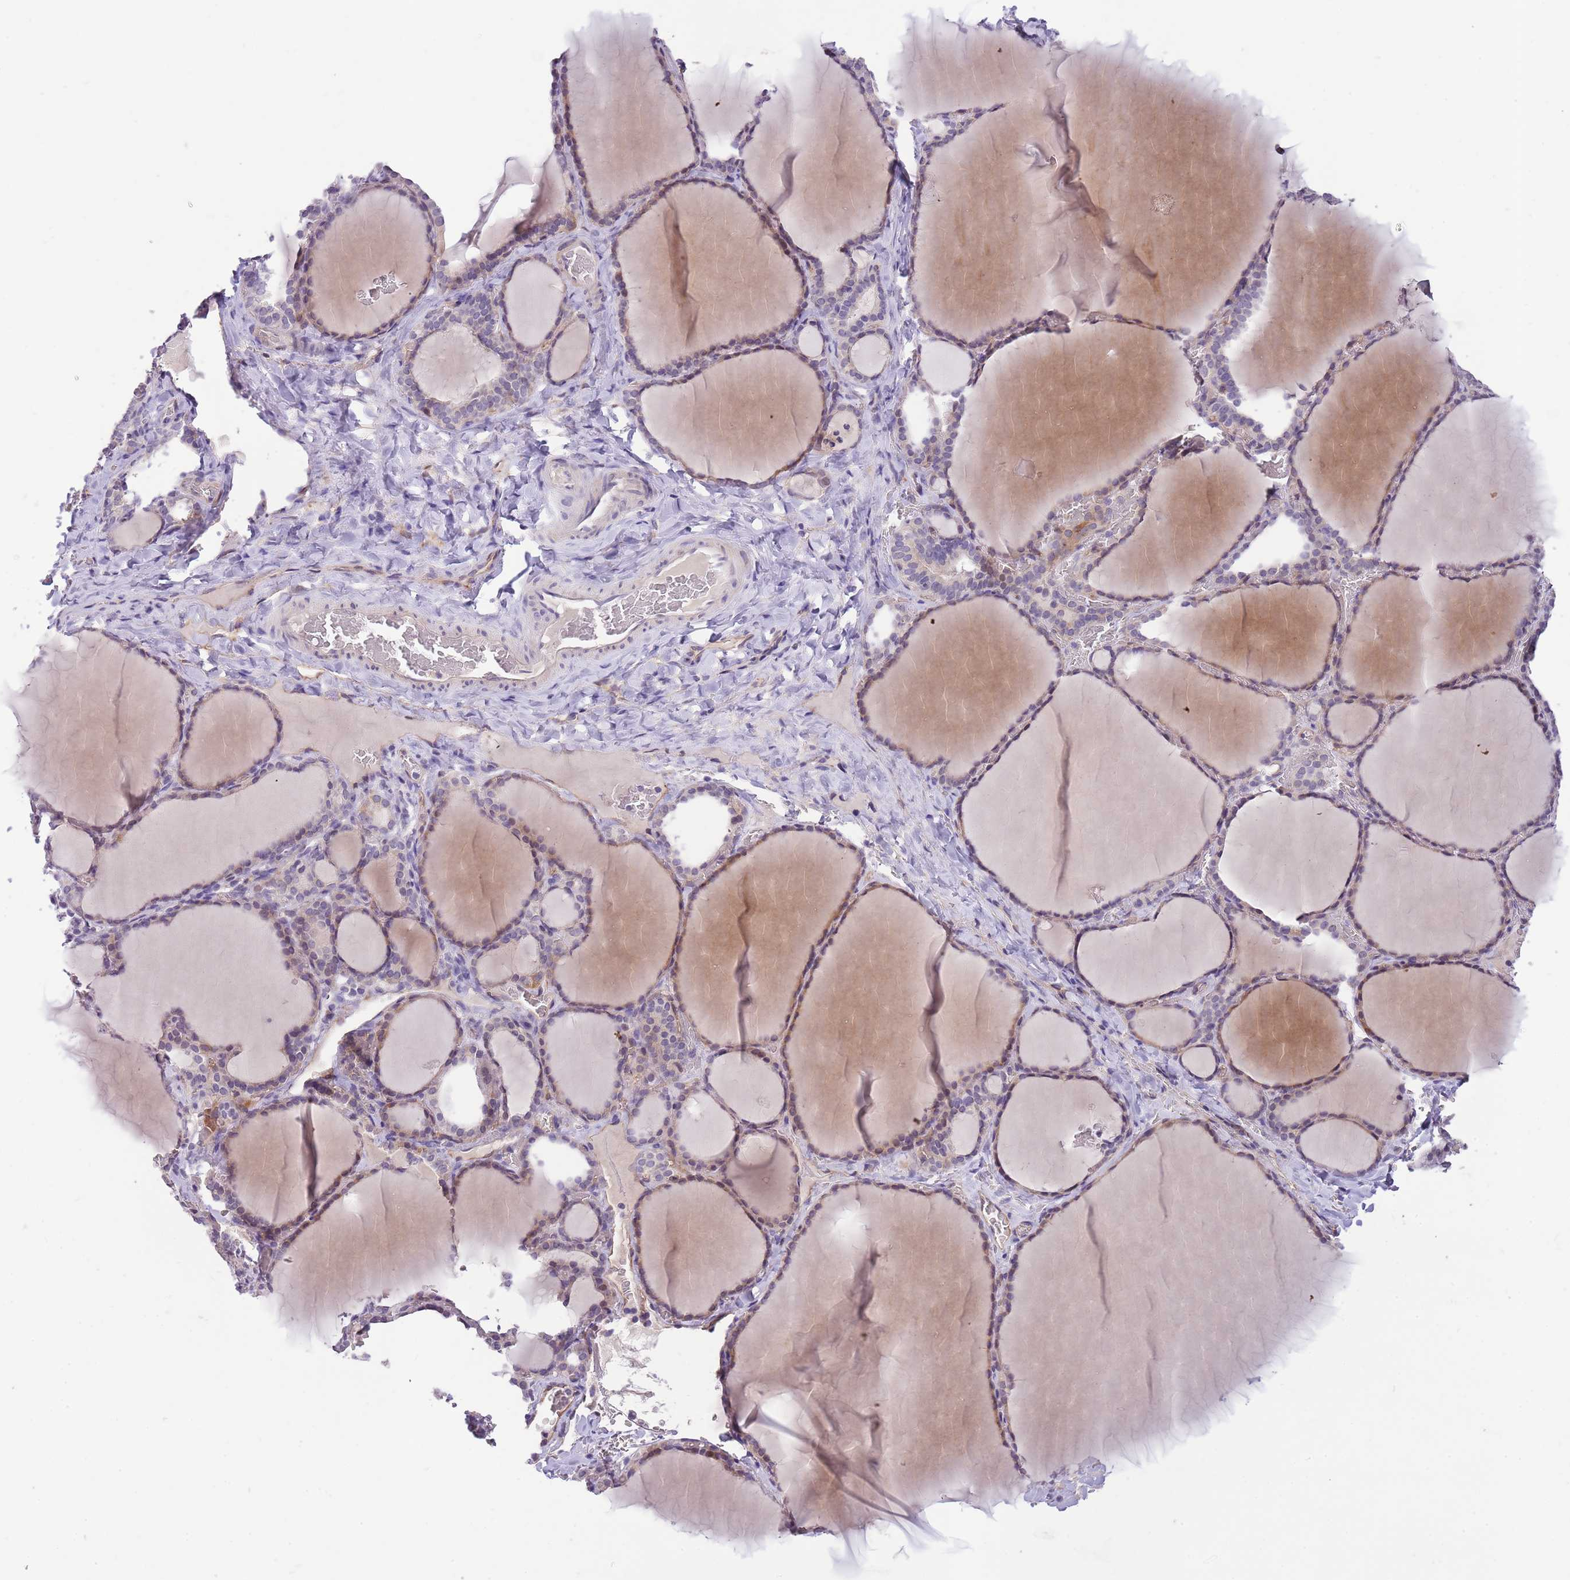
{"staining": {"intensity": "weak", "quantity": "25%-75%", "location": "cytoplasmic/membranous"}, "tissue": "thyroid gland", "cell_type": "Glandular cells", "image_type": "normal", "snomed": [{"axis": "morphology", "description": "Normal tissue, NOS"}, {"axis": "topography", "description": "Thyroid gland"}], "caption": "Normal thyroid gland was stained to show a protein in brown. There is low levels of weak cytoplasmic/membranous expression in about 25%-75% of glandular cells.", "gene": "ZNF658", "patient": {"sex": "female", "age": 39}}